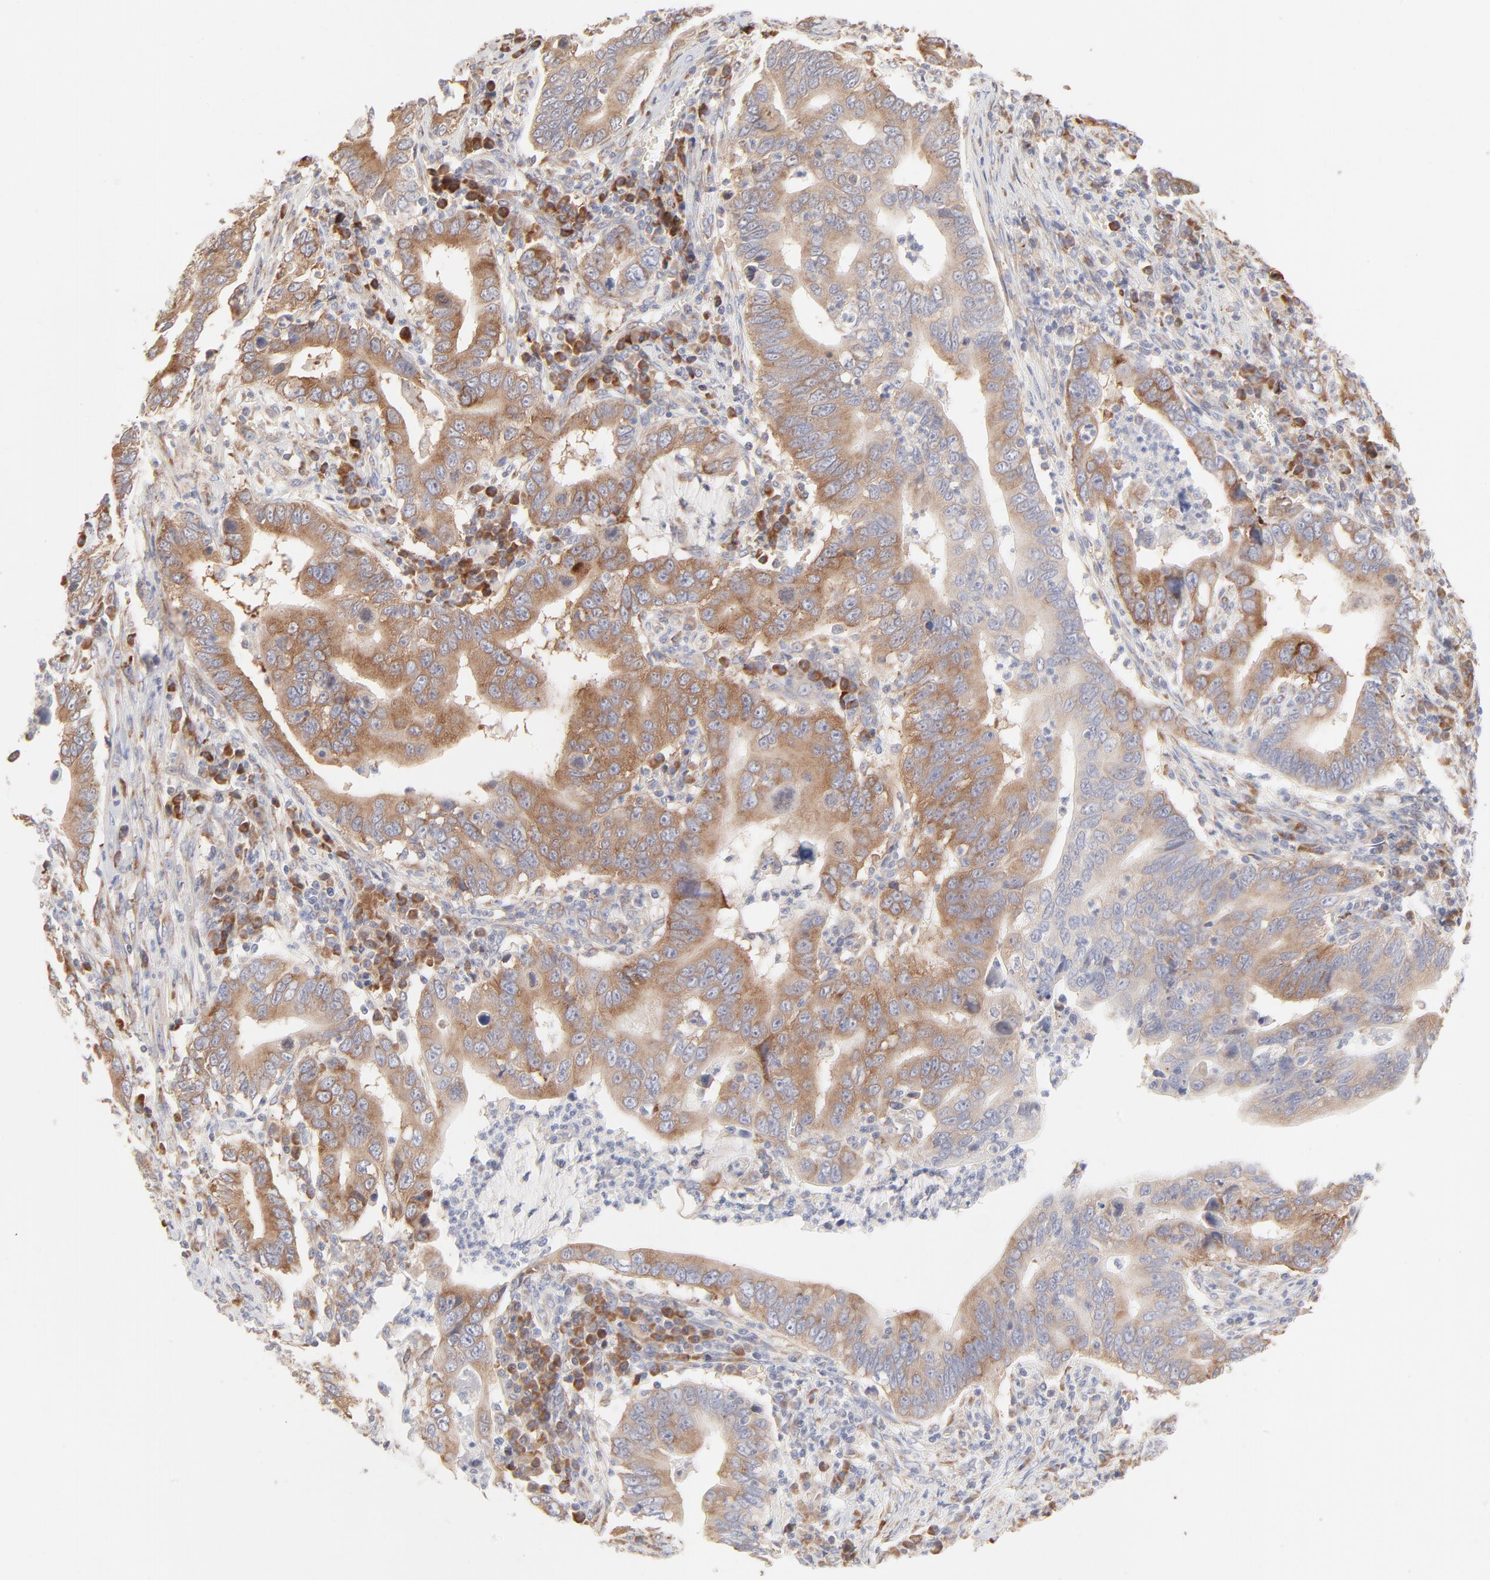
{"staining": {"intensity": "strong", "quantity": ">75%", "location": "cytoplasmic/membranous"}, "tissue": "stomach cancer", "cell_type": "Tumor cells", "image_type": "cancer", "snomed": [{"axis": "morphology", "description": "Adenocarcinoma, NOS"}, {"axis": "topography", "description": "Stomach, upper"}], "caption": "A high amount of strong cytoplasmic/membranous staining is seen in approximately >75% of tumor cells in stomach adenocarcinoma tissue. The staining was performed using DAB, with brown indicating positive protein expression. Nuclei are stained blue with hematoxylin.", "gene": "RPS21", "patient": {"sex": "male", "age": 63}}